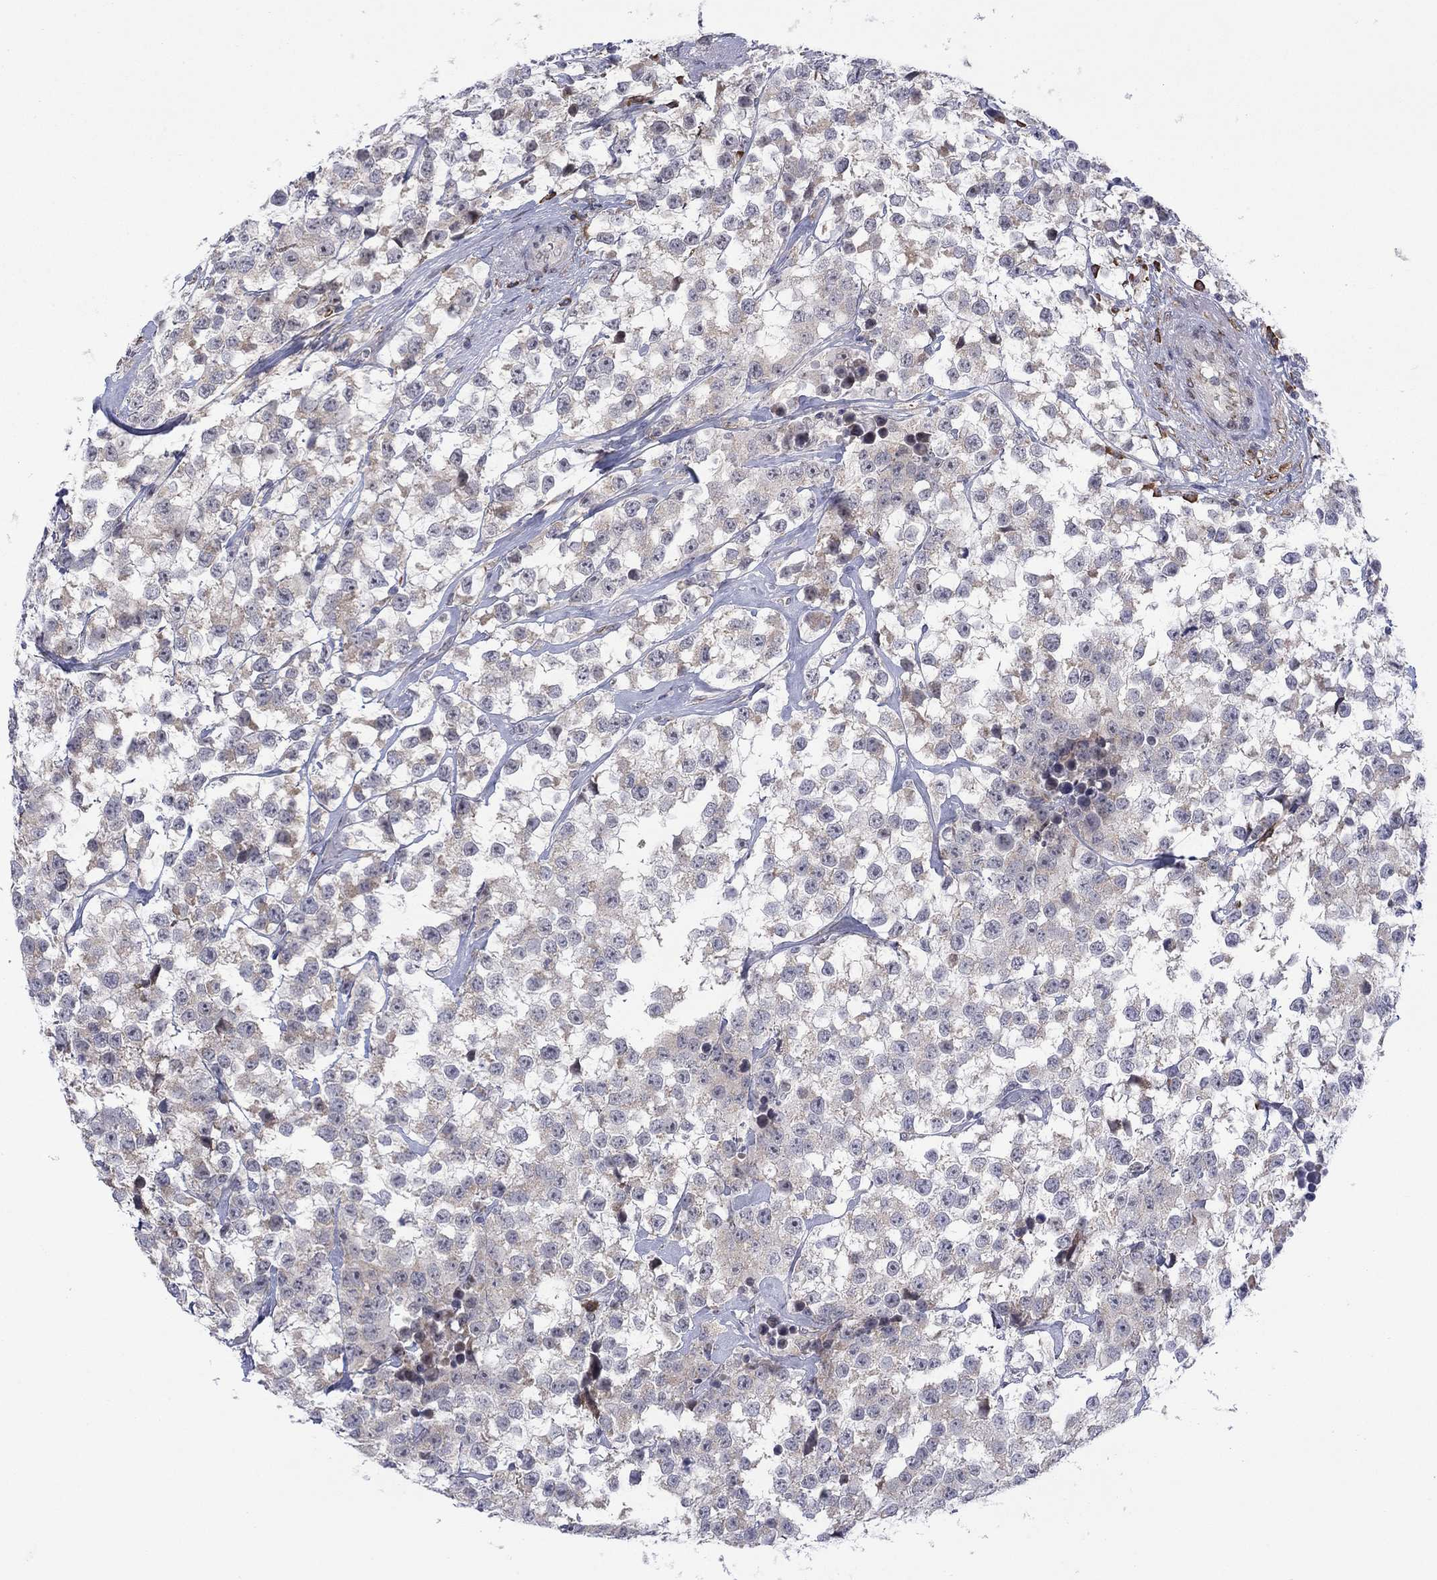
{"staining": {"intensity": "negative", "quantity": "none", "location": "none"}, "tissue": "testis cancer", "cell_type": "Tumor cells", "image_type": "cancer", "snomed": [{"axis": "morphology", "description": "Seminoma, NOS"}, {"axis": "topography", "description": "Testis"}], "caption": "Human testis cancer (seminoma) stained for a protein using immunohistochemistry demonstrates no expression in tumor cells.", "gene": "MTRFR", "patient": {"sex": "male", "age": 59}}